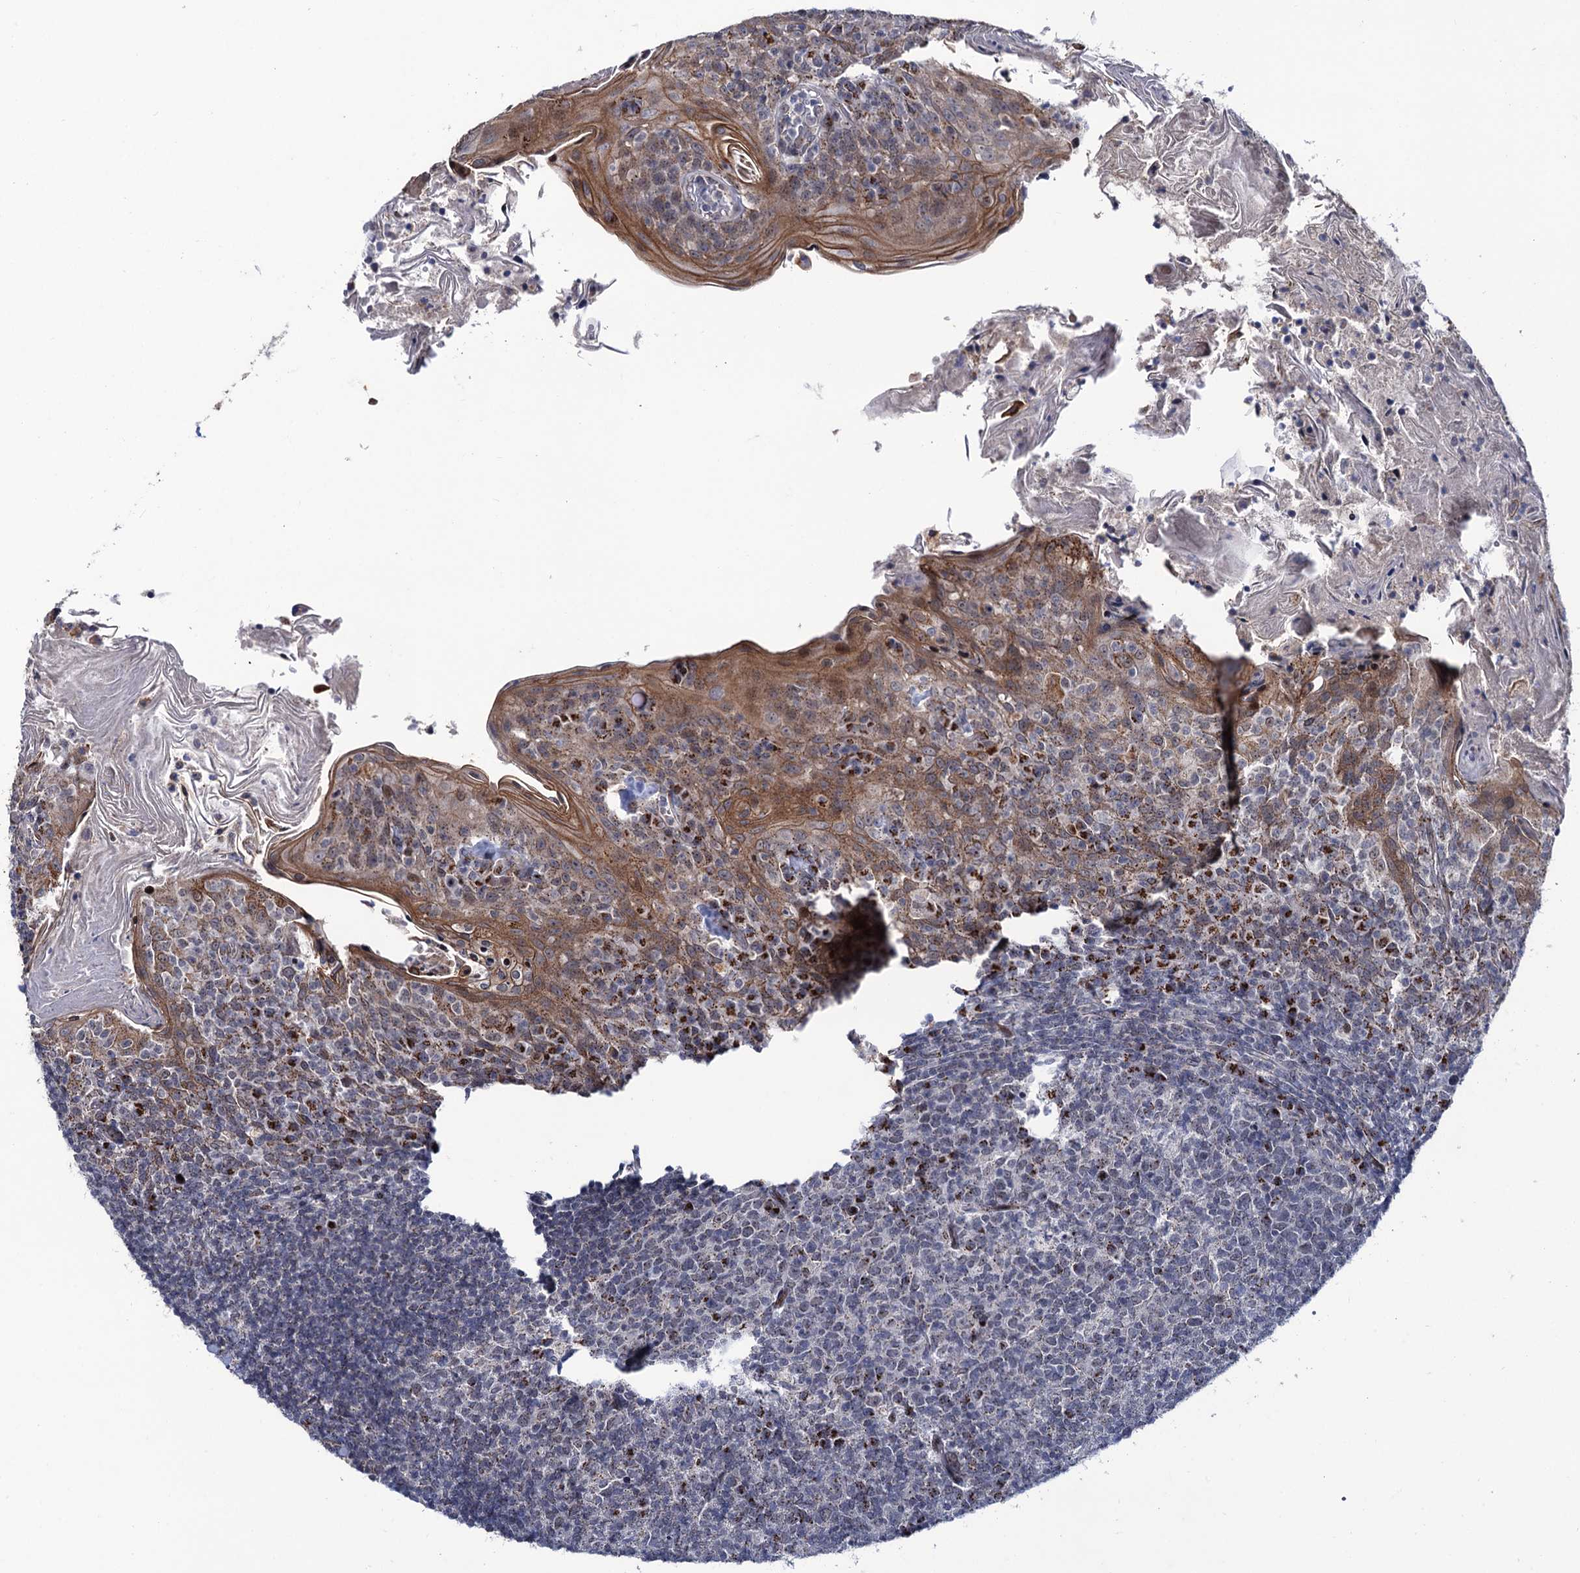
{"staining": {"intensity": "strong", "quantity": "<25%", "location": "cytoplasmic/membranous"}, "tissue": "tonsil", "cell_type": "Germinal center cells", "image_type": "normal", "snomed": [{"axis": "morphology", "description": "Normal tissue, NOS"}, {"axis": "topography", "description": "Tonsil"}], "caption": "This is a histology image of immunohistochemistry staining of normal tonsil, which shows strong expression in the cytoplasmic/membranous of germinal center cells.", "gene": "THAP2", "patient": {"sex": "female", "age": 10}}